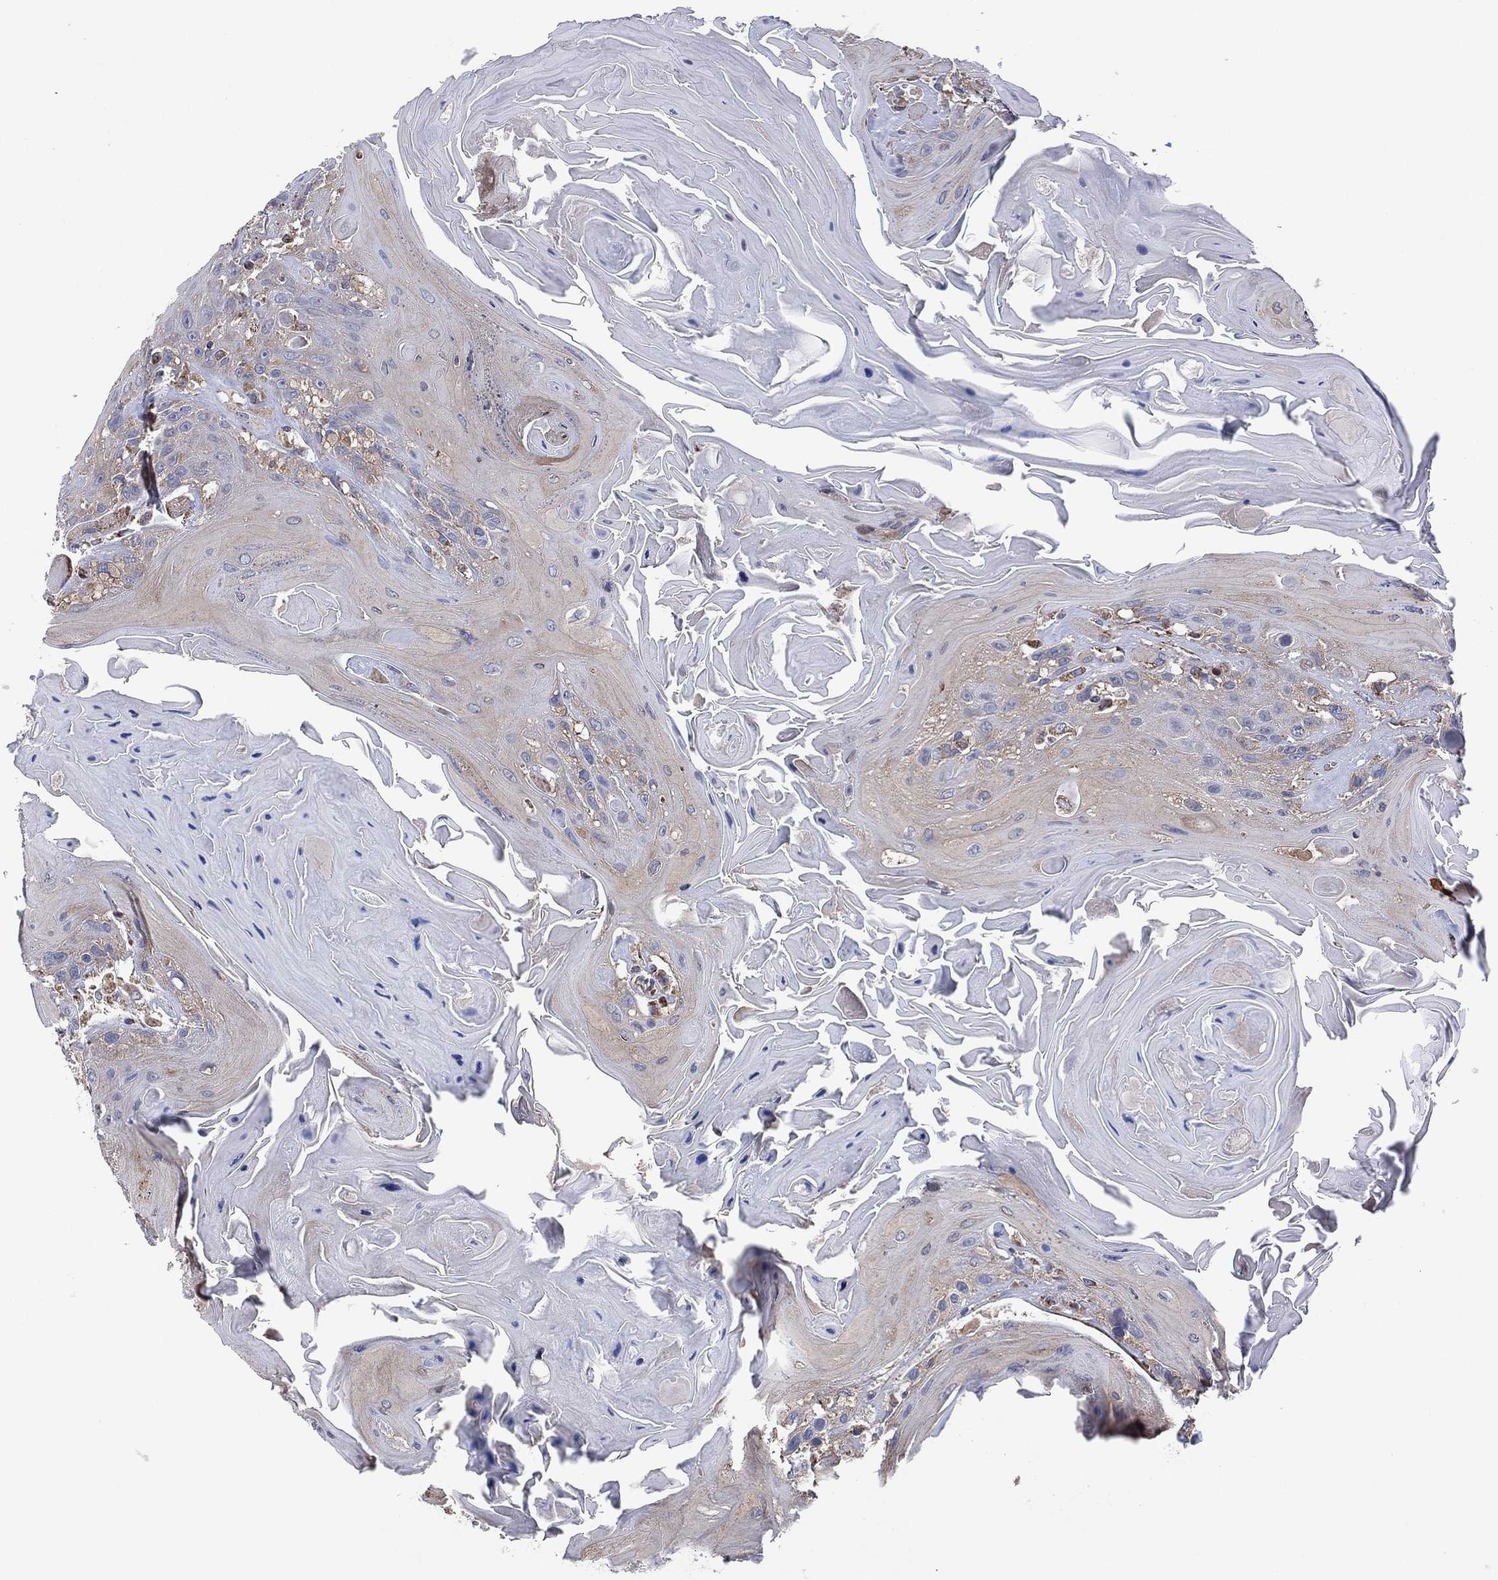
{"staining": {"intensity": "weak", "quantity": "<25%", "location": "cytoplasmic/membranous"}, "tissue": "head and neck cancer", "cell_type": "Tumor cells", "image_type": "cancer", "snomed": [{"axis": "morphology", "description": "Squamous cell carcinoma, NOS"}, {"axis": "topography", "description": "Head-Neck"}], "caption": "Image shows no protein staining in tumor cells of squamous cell carcinoma (head and neck) tissue.", "gene": "PIDD1", "patient": {"sex": "female", "age": 59}}